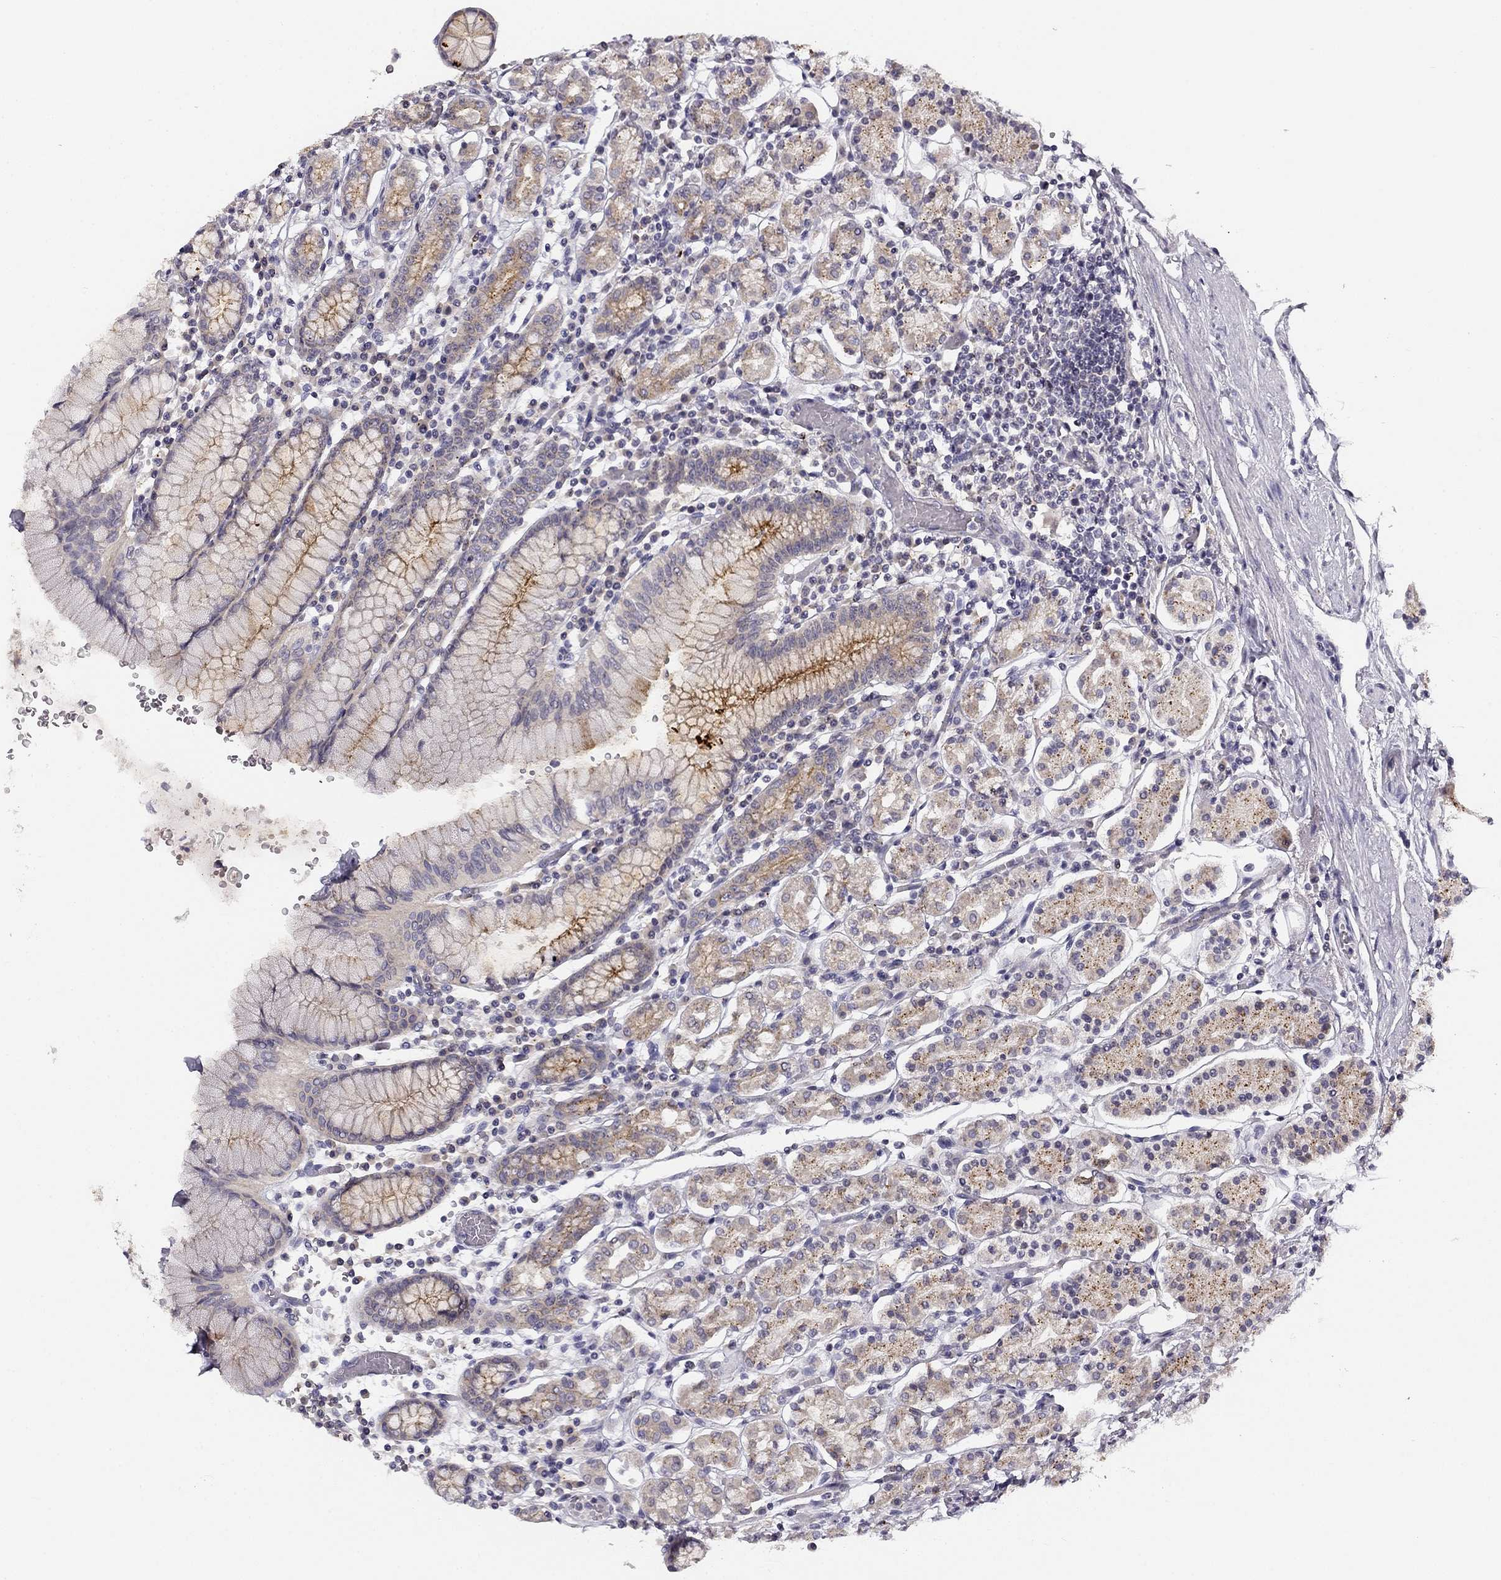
{"staining": {"intensity": "moderate", "quantity": "<25%", "location": "cytoplasmic/membranous"}, "tissue": "stomach", "cell_type": "Glandular cells", "image_type": "normal", "snomed": [{"axis": "morphology", "description": "Normal tissue, NOS"}, {"axis": "topography", "description": "Stomach, upper"}, {"axis": "topography", "description": "Stomach"}], "caption": "A photomicrograph showing moderate cytoplasmic/membranous positivity in about <25% of glandular cells in benign stomach, as visualized by brown immunohistochemical staining.", "gene": "CNR1", "patient": {"sex": "male", "age": 62}}